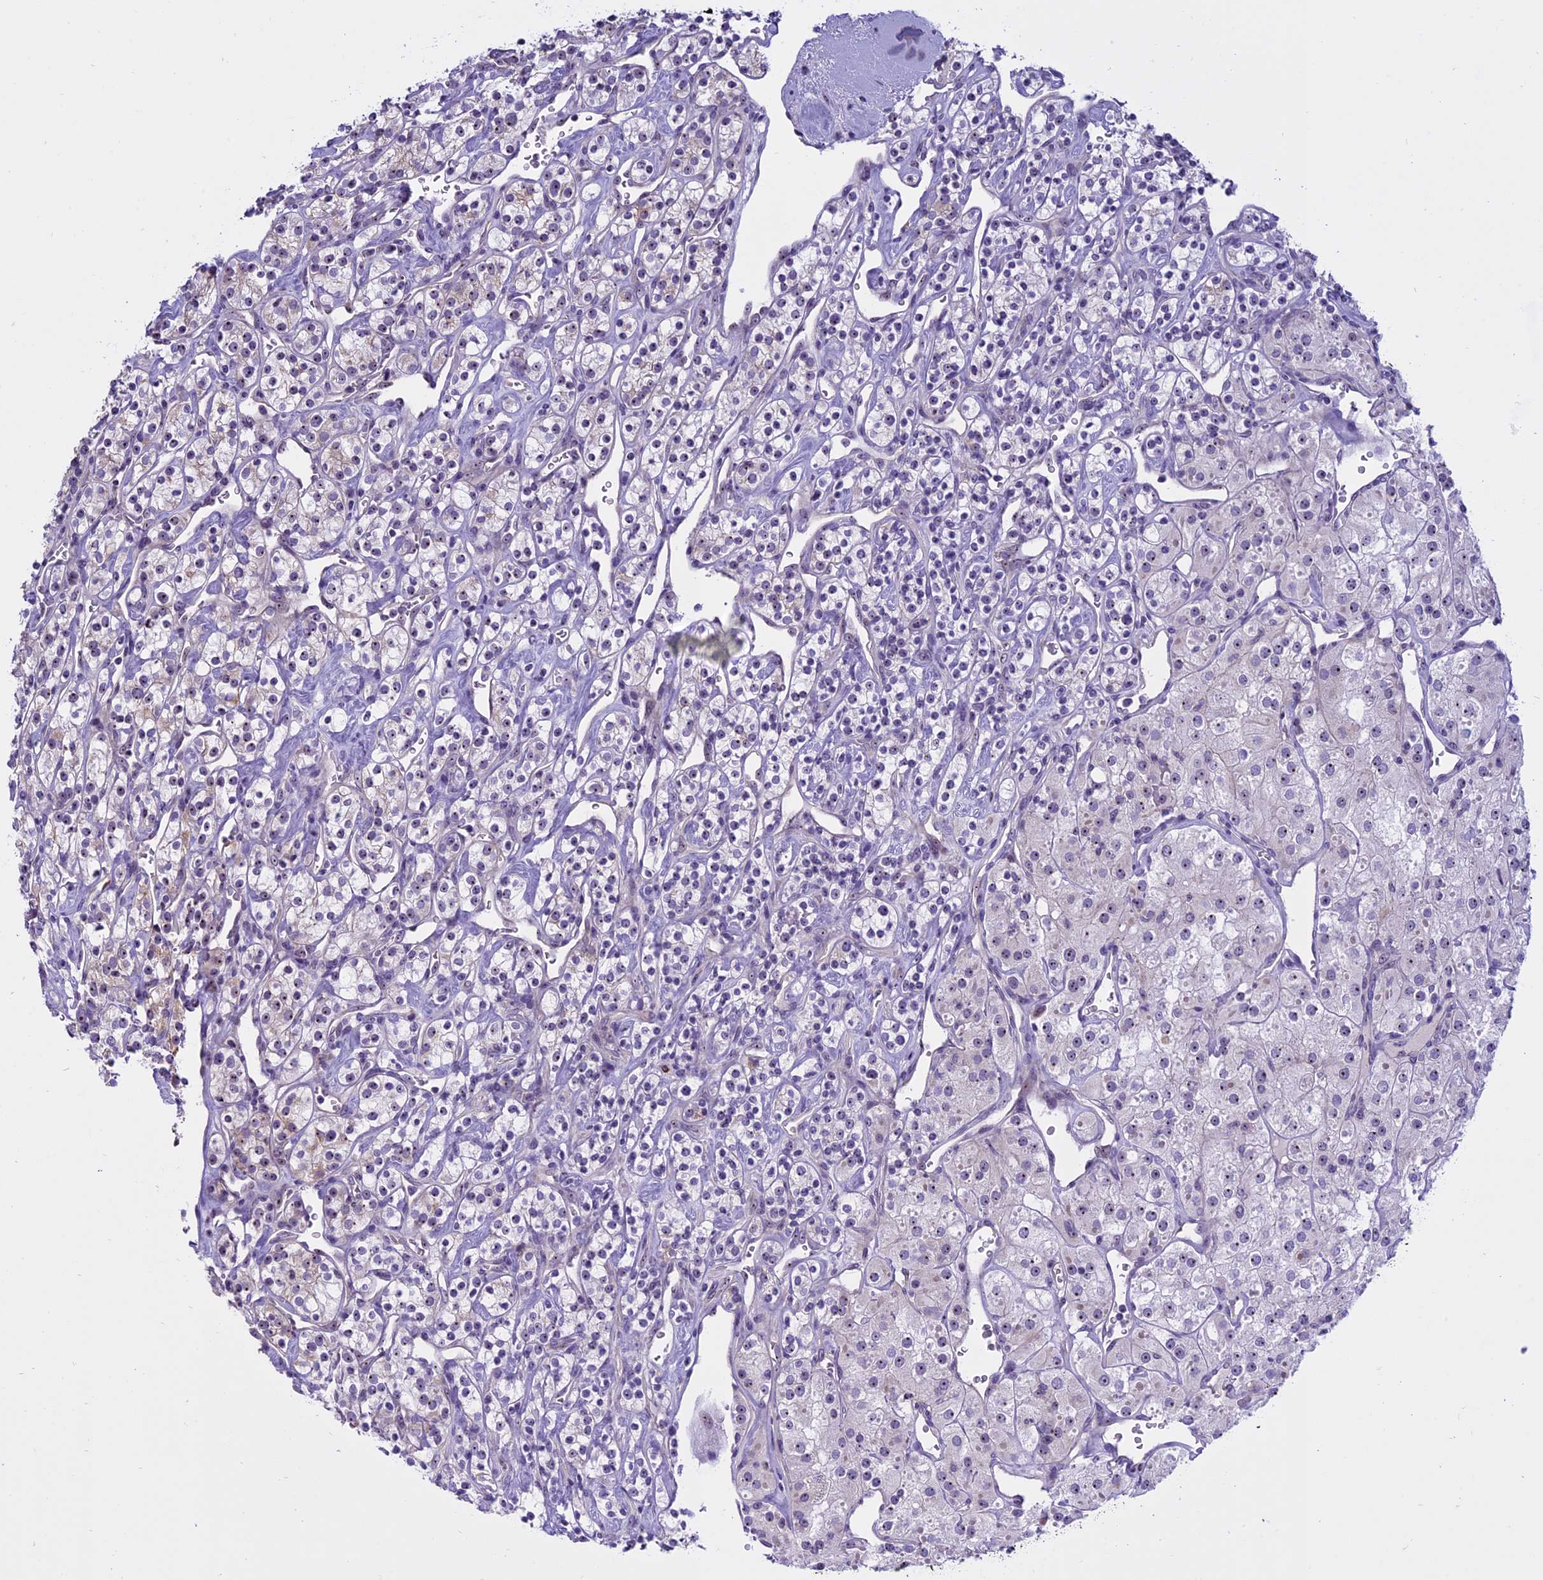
{"staining": {"intensity": "weak", "quantity": "<25%", "location": "nuclear"}, "tissue": "renal cancer", "cell_type": "Tumor cells", "image_type": "cancer", "snomed": [{"axis": "morphology", "description": "Adenocarcinoma, NOS"}, {"axis": "topography", "description": "Kidney"}], "caption": "Tumor cells are negative for brown protein staining in renal adenocarcinoma.", "gene": "TBL3", "patient": {"sex": "male", "age": 77}}